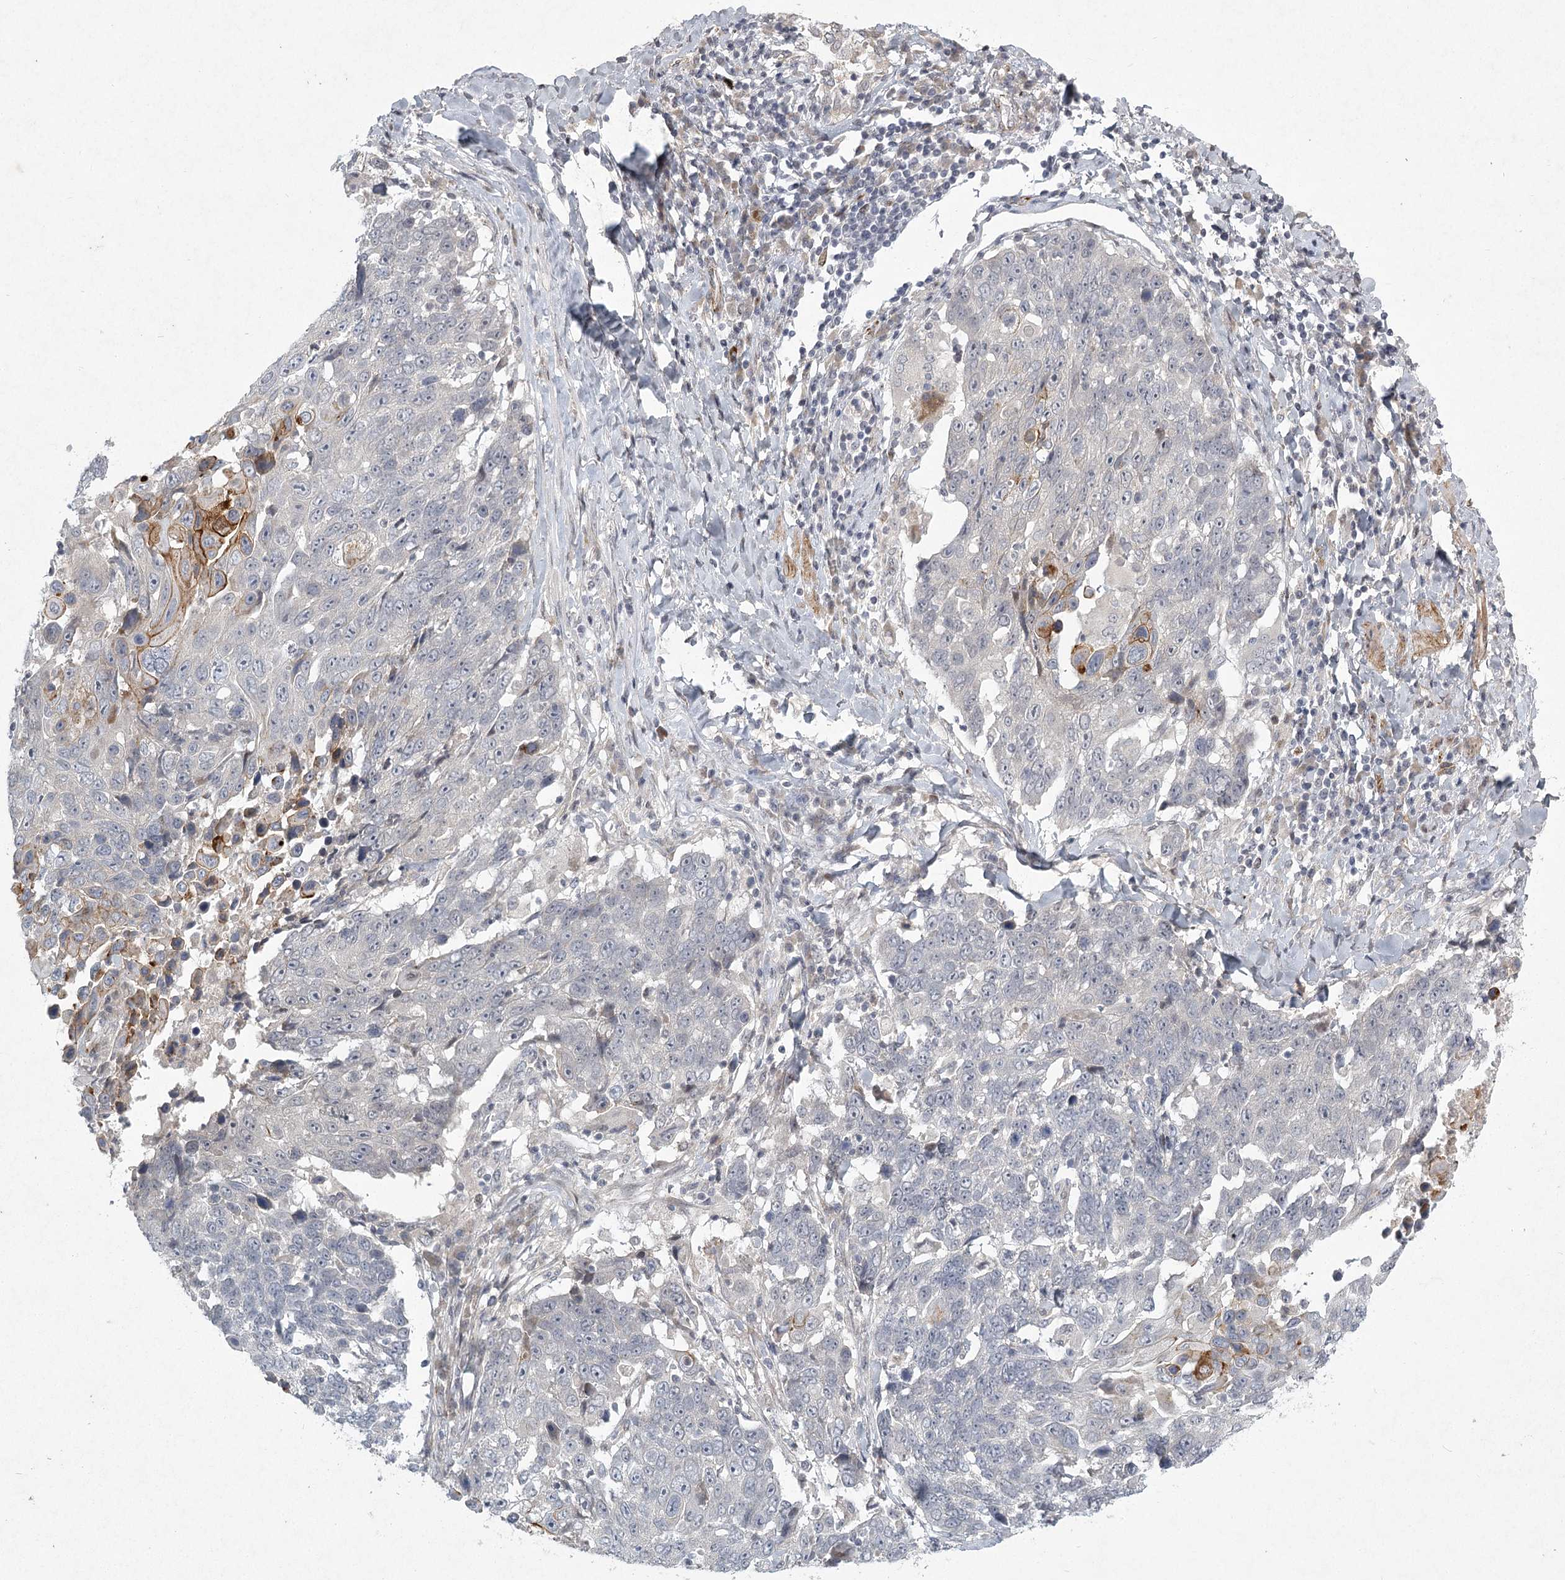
{"staining": {"intensity": "negative", "quantity": "none", "location": "none"}, "tissue": "lung cancer", "cell_type": "Tumor cells", "image_type": "cancer", "snomed": [{"axis": "morphology", "description": "Squamous cell carcinoma, NOS"}, {"axis": "topography", "description": "Lung"}], "caption": "Immunohistochemistry micrograph of human lung cancer stained for a protein (brown), which reveals no staining in tumor cells. (DAB (3,3'-diaminobenzidine) immunohistochemistry (IHC) visualized using brightfield microscopy, high magnification).", "gene": "MEPE", "patient": {"sex": "male", "age": 66}}